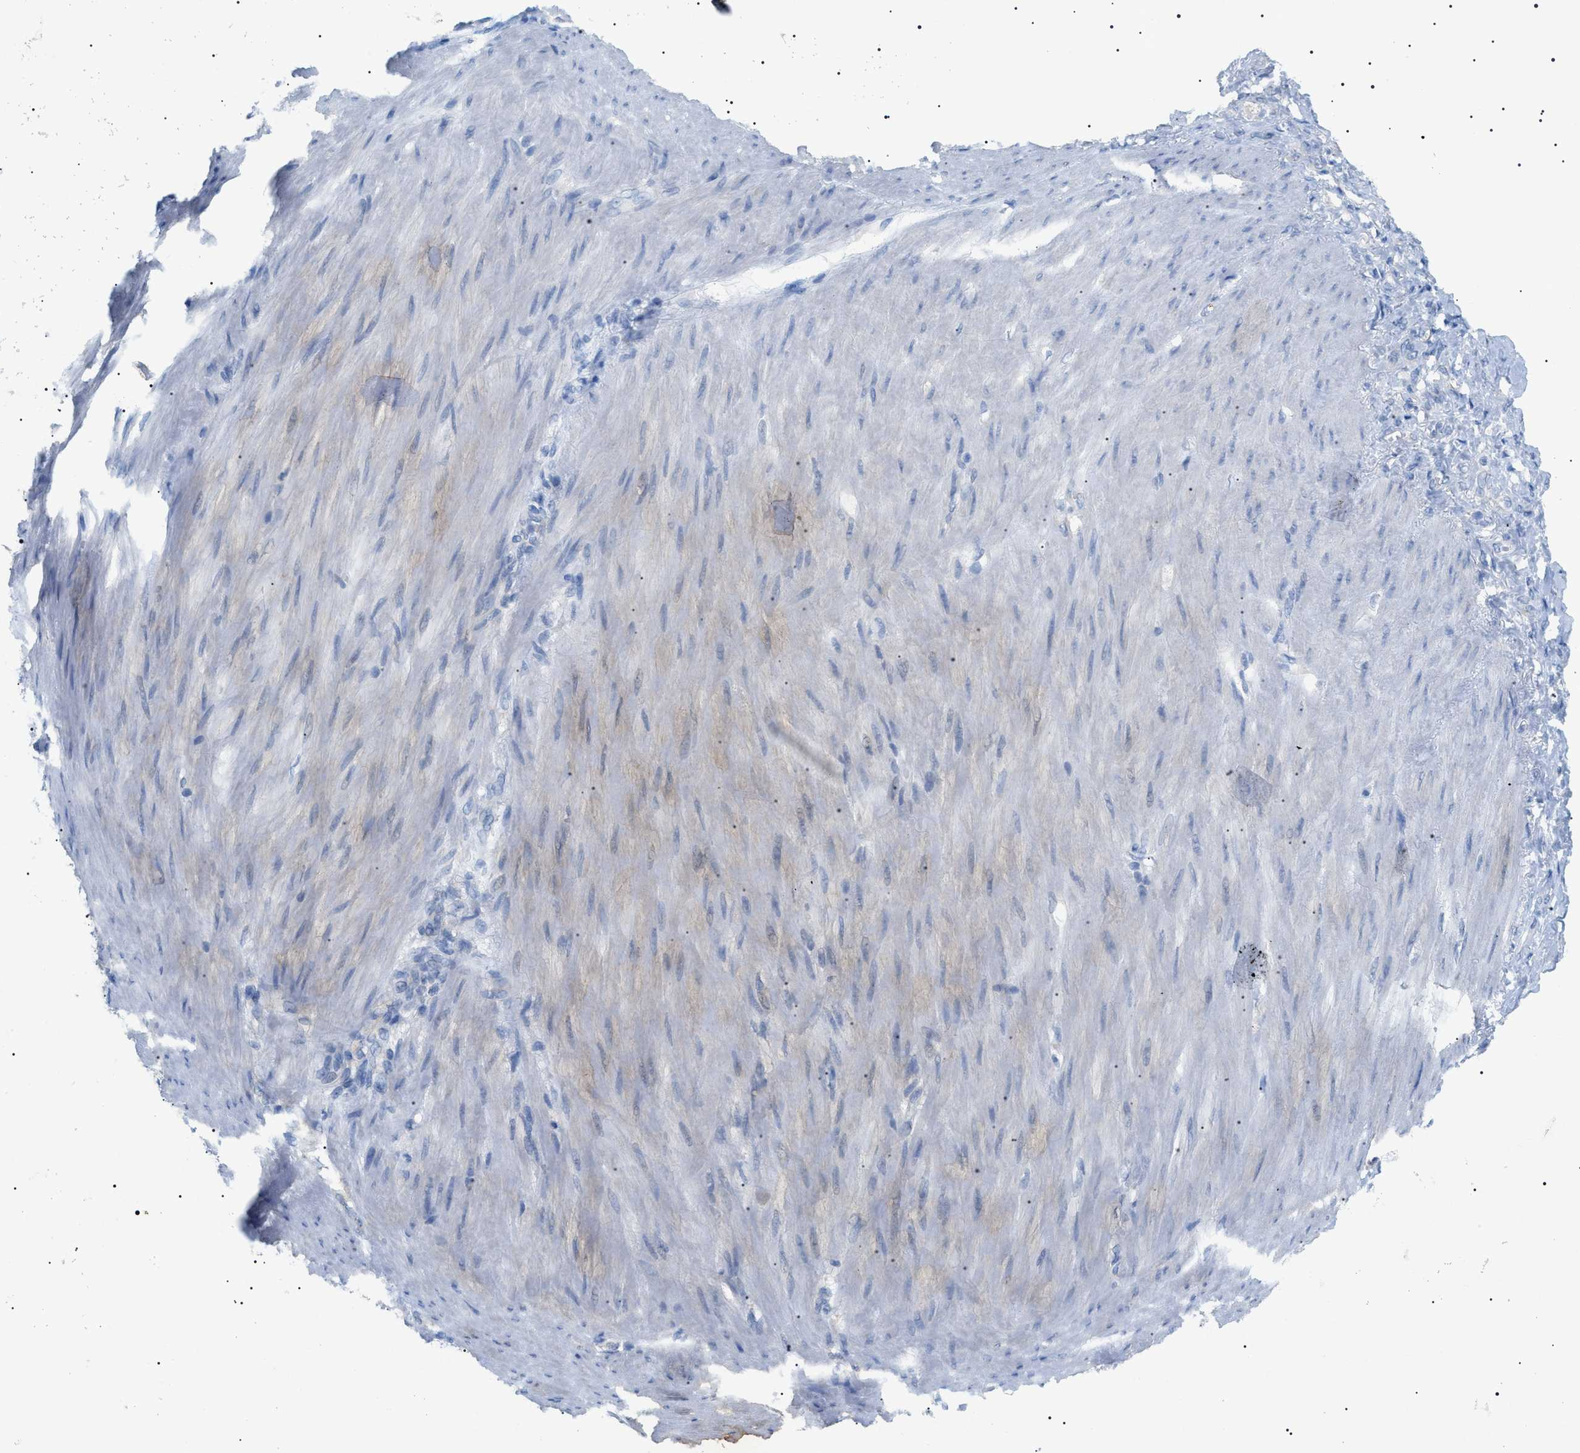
{"staining": {"intensity": "negative", "quantity": "none", "location": "none"}, "tissue": "stomach cancer", "cell_type": "Tumor cells", "image_type": "cancer", "snomed": [{"axis": "morphology", "description": "Adenocarcinoma, NOS"}, {"axis": "topography", "description": "Stomach"}], "caption": "A micrograph of human stomach cancer is negative for staining in tumor cells.", "gene": "ADAMTS1", "patient": {"sex": "male", "age": 82}}